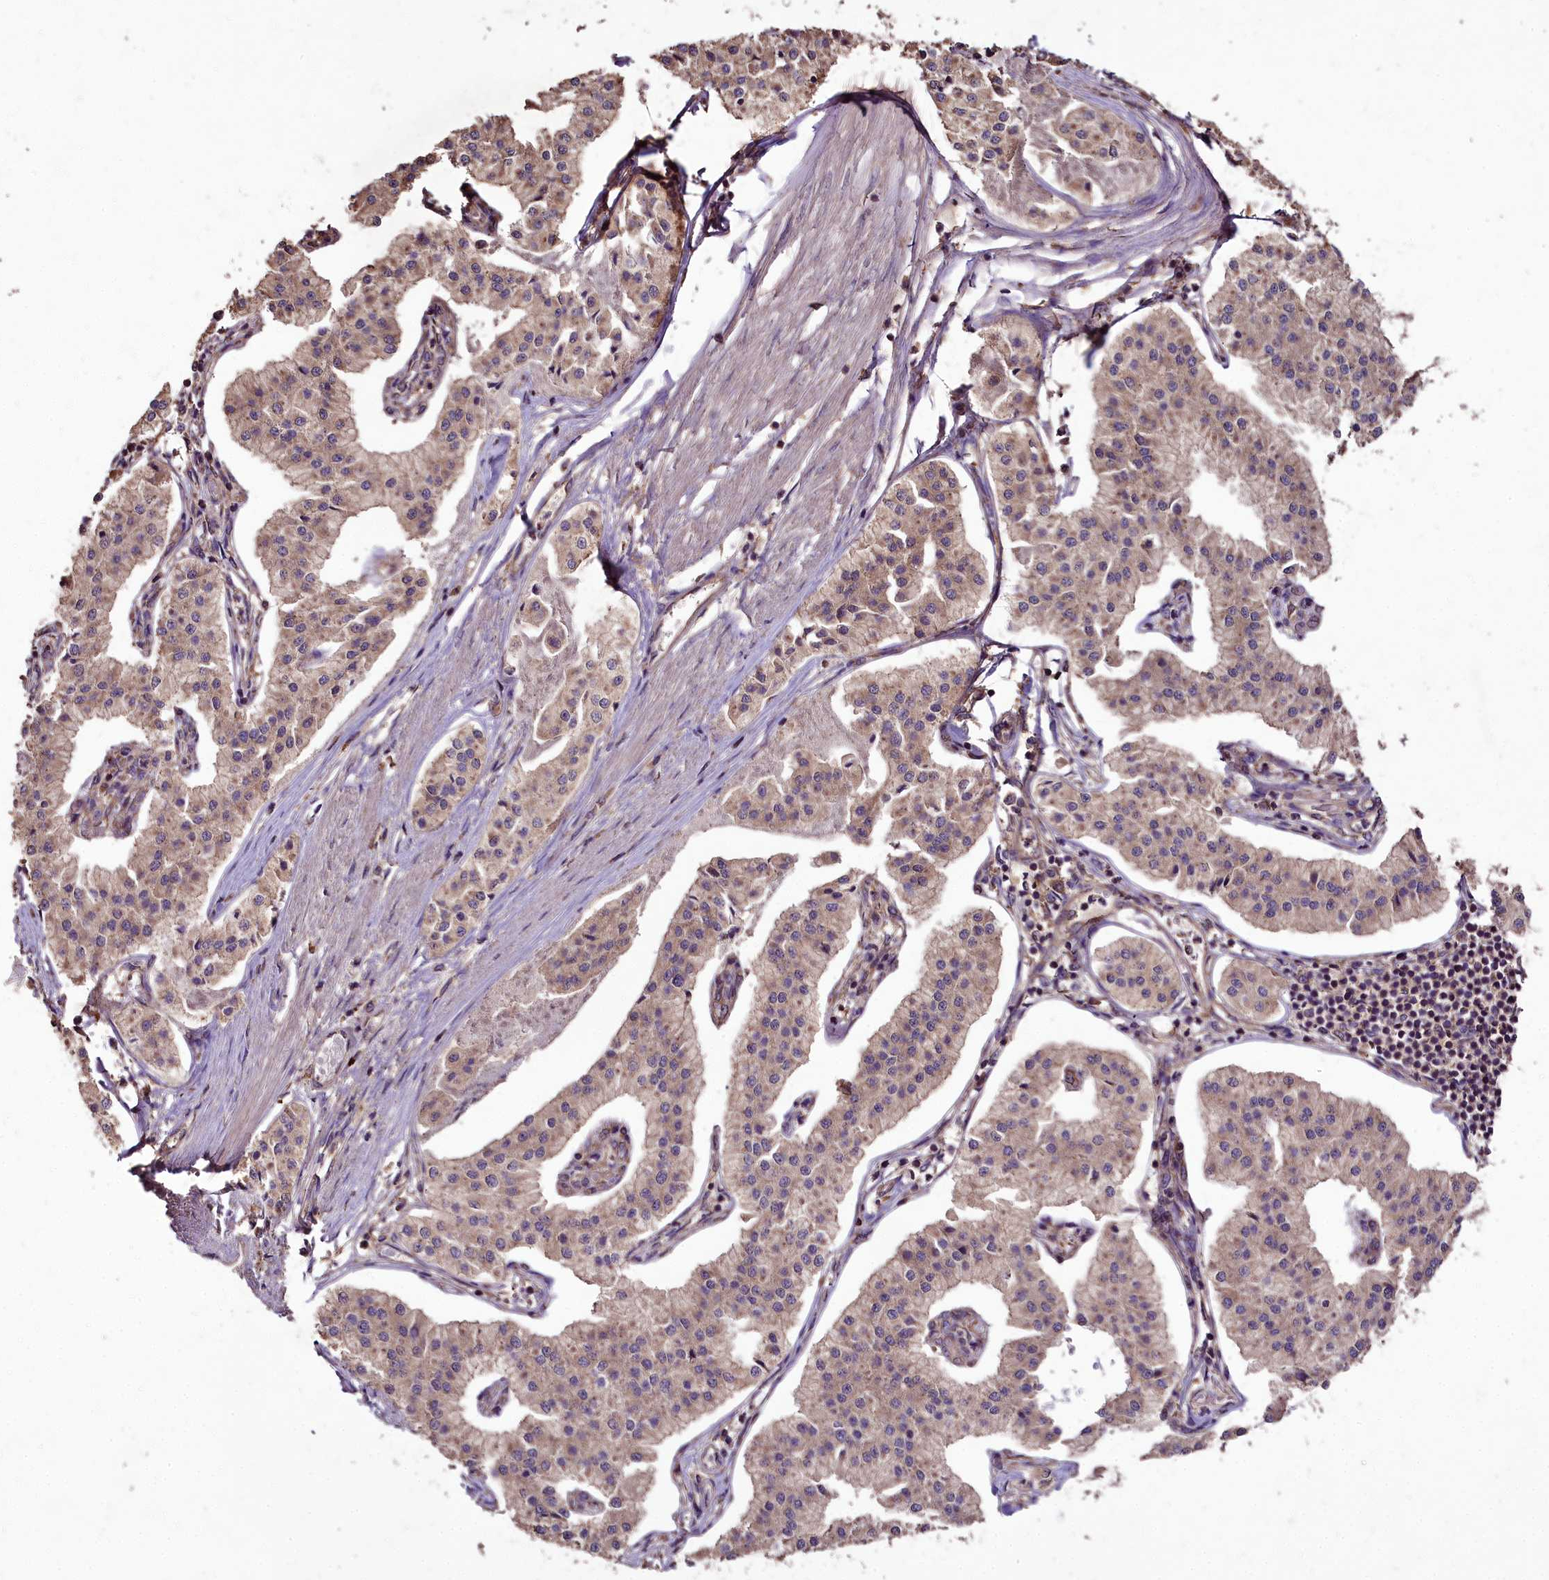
{"staining": {"intensity": "weak", "quantity": "25%-75%", "location": "cytoplasmic/membranous"}, "tissue": "pancreatic cancer", "cell_type": "Tumor cells", "image_type": "cancer", "snomed": [{"axis": "morphology", "description": "Adenocarcinoma, NOS"}, {"axis": "topography", "description": "Pancreas"}], "caption": "A photomicrograph of human adenocarcinoma (pancreatic) stained for a protein demonstrates weak cytoplasmic/membranous brown staining in tumor cells. (IHC, brightfield microscopy, high magnification).", "gene": "TTLL10", "patient": {"sex": "female", "age": 50}}